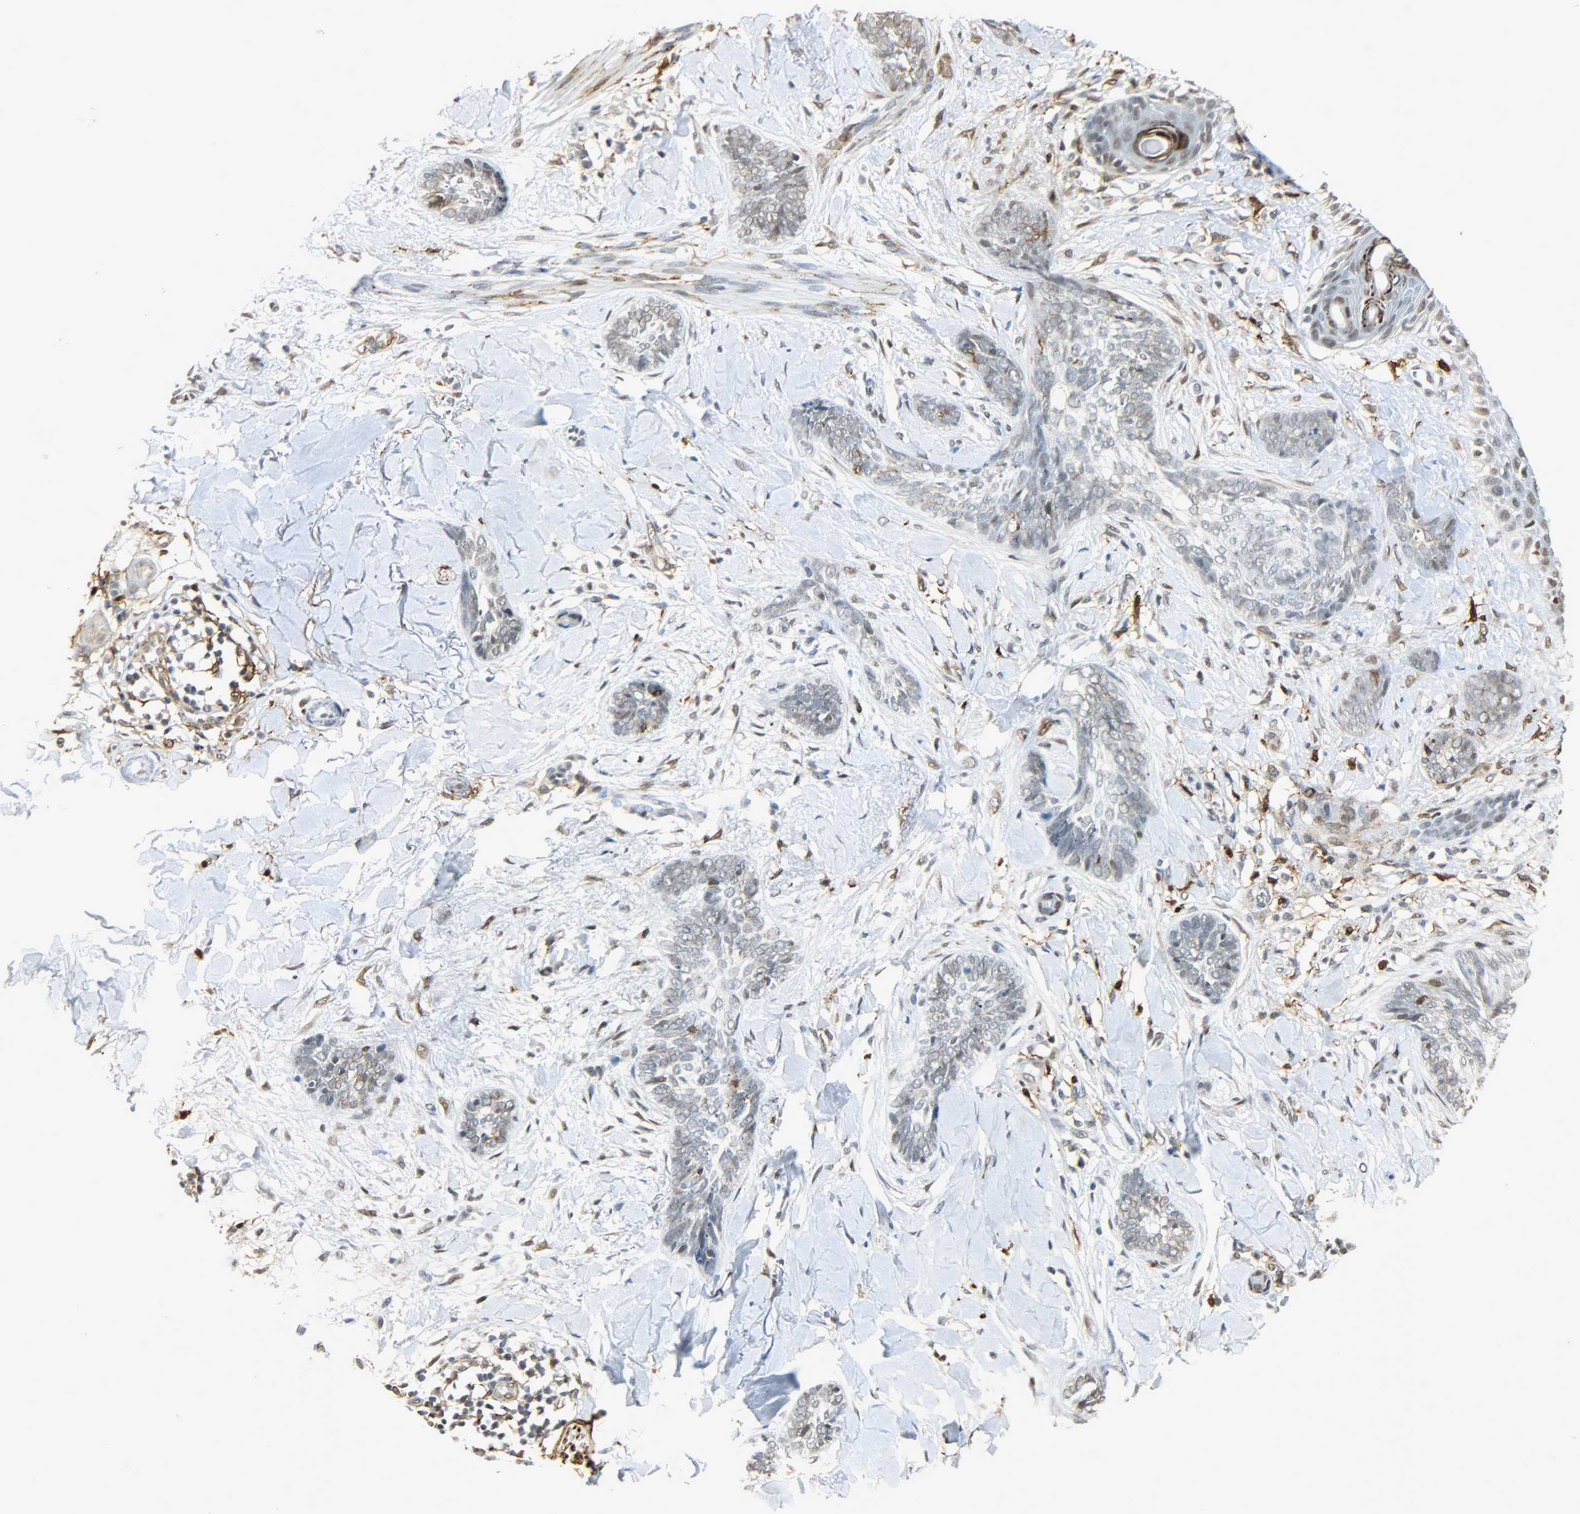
{"staining": {"intensity": "weak", "quantity": ">75%", "location": "nuclear"}, "tissue": "skin cancer", "cell_type": "Tumor cells", "image_type": "cancer", "snomed": [{"axis": "morphology", "description": "Basal cell carcinoma"}, {"axis": "topography", "description": "Skin"}], "caption": "Tumor cells show low levels of weak nuclear expression in approximately >75% of cells in skin basal cell carcinoma.", "gene": "NGFR", "patient": {"sex": "female", "age": 58}}